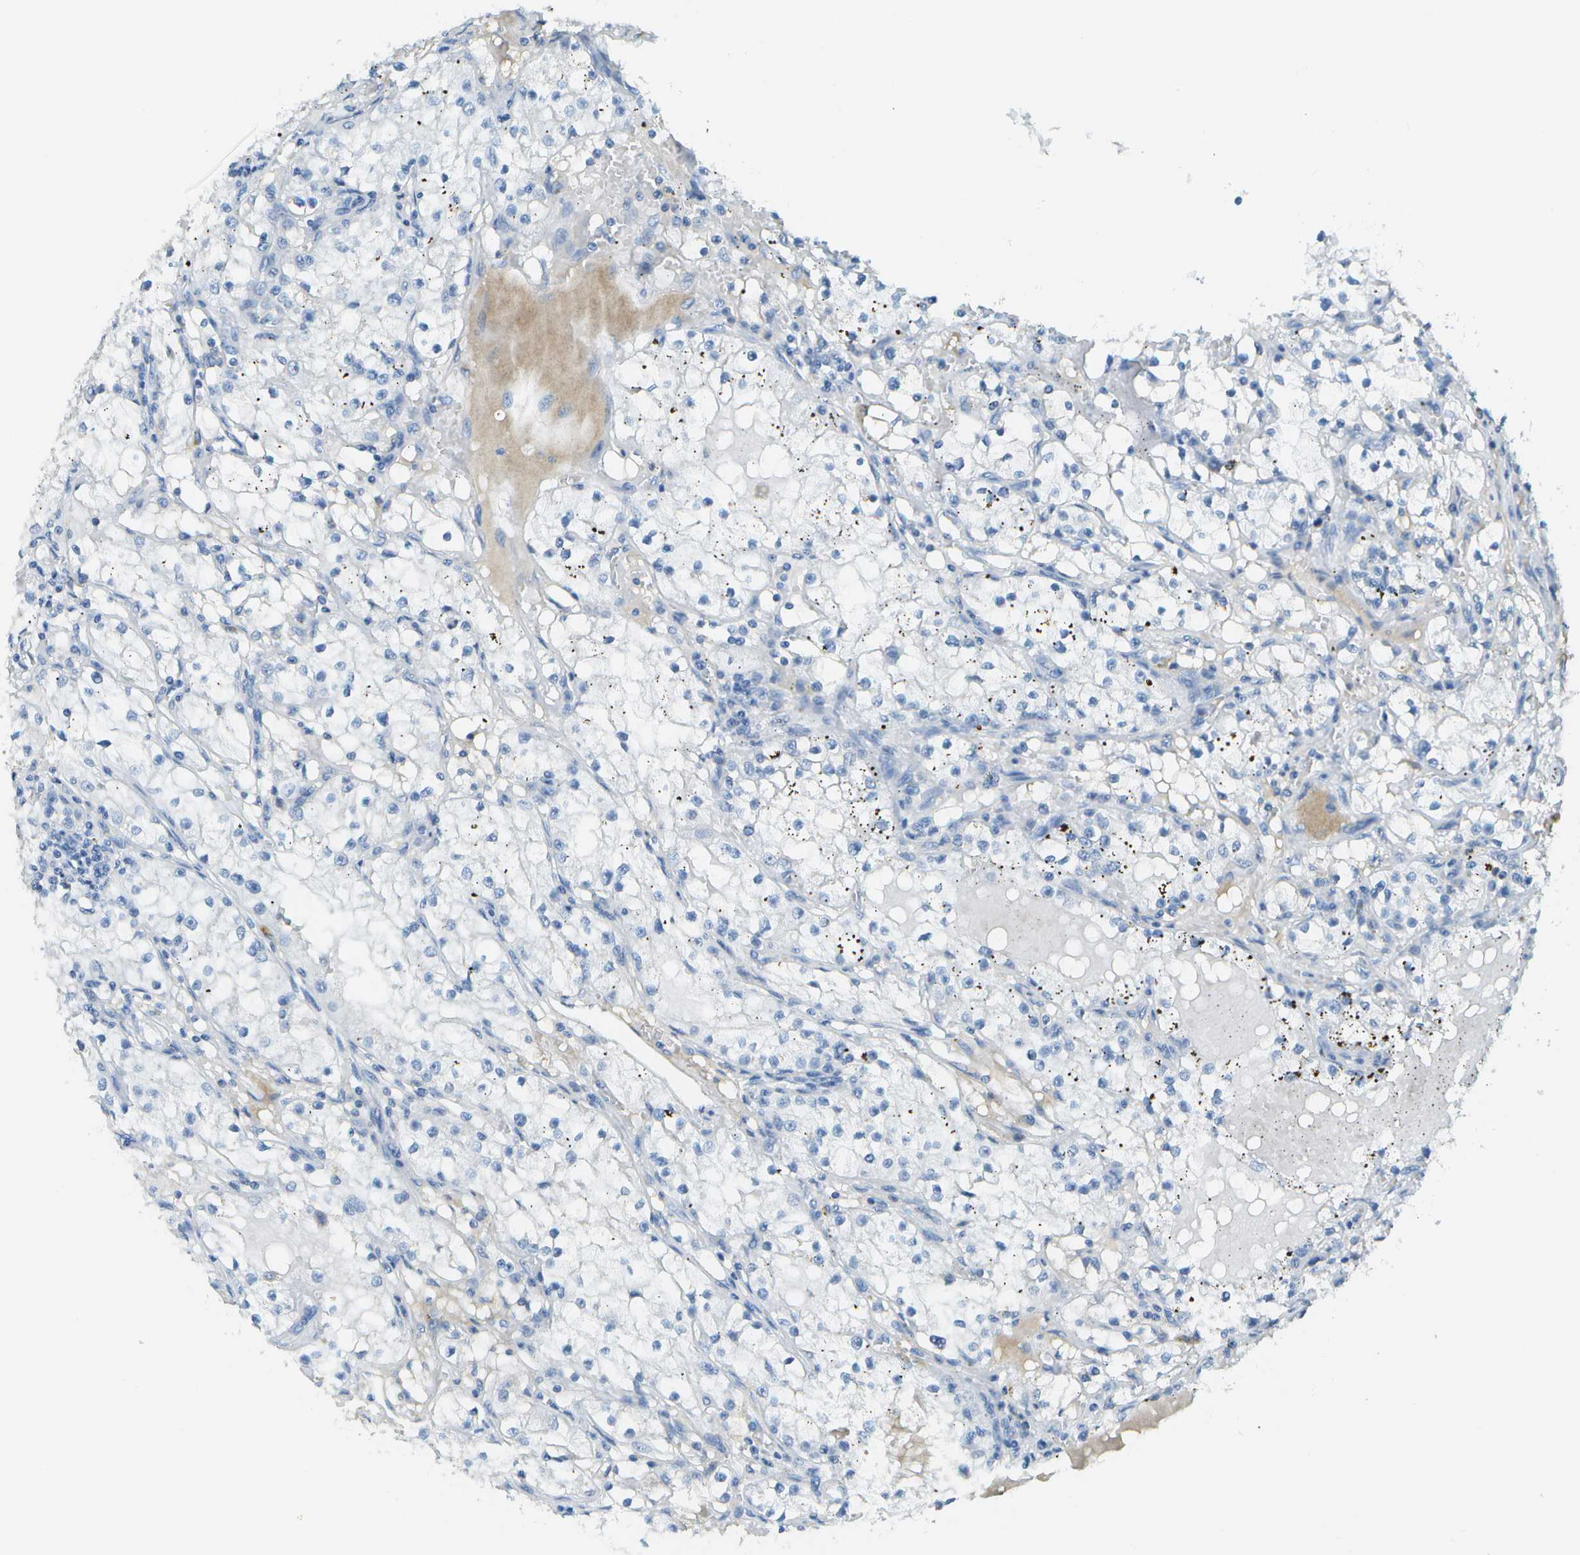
{"staining": {"intensity": "negative", "quantity": "none", "location": "none"}, "tissue": "renal cancer", "cell_type": "Tumor cells", "image_type": "cancer", "snomed": [{"axis": "morphology", "description": "Adenocarcinoma, NOS"}, {"axis": "topography", "description": "Kidney"}], "caption": "Immunohistochemical staining of renal cancer reveals no significant positivity in tumor cells.", "gene": "C1S", "patient": {"sex": "male", "age": 56}}